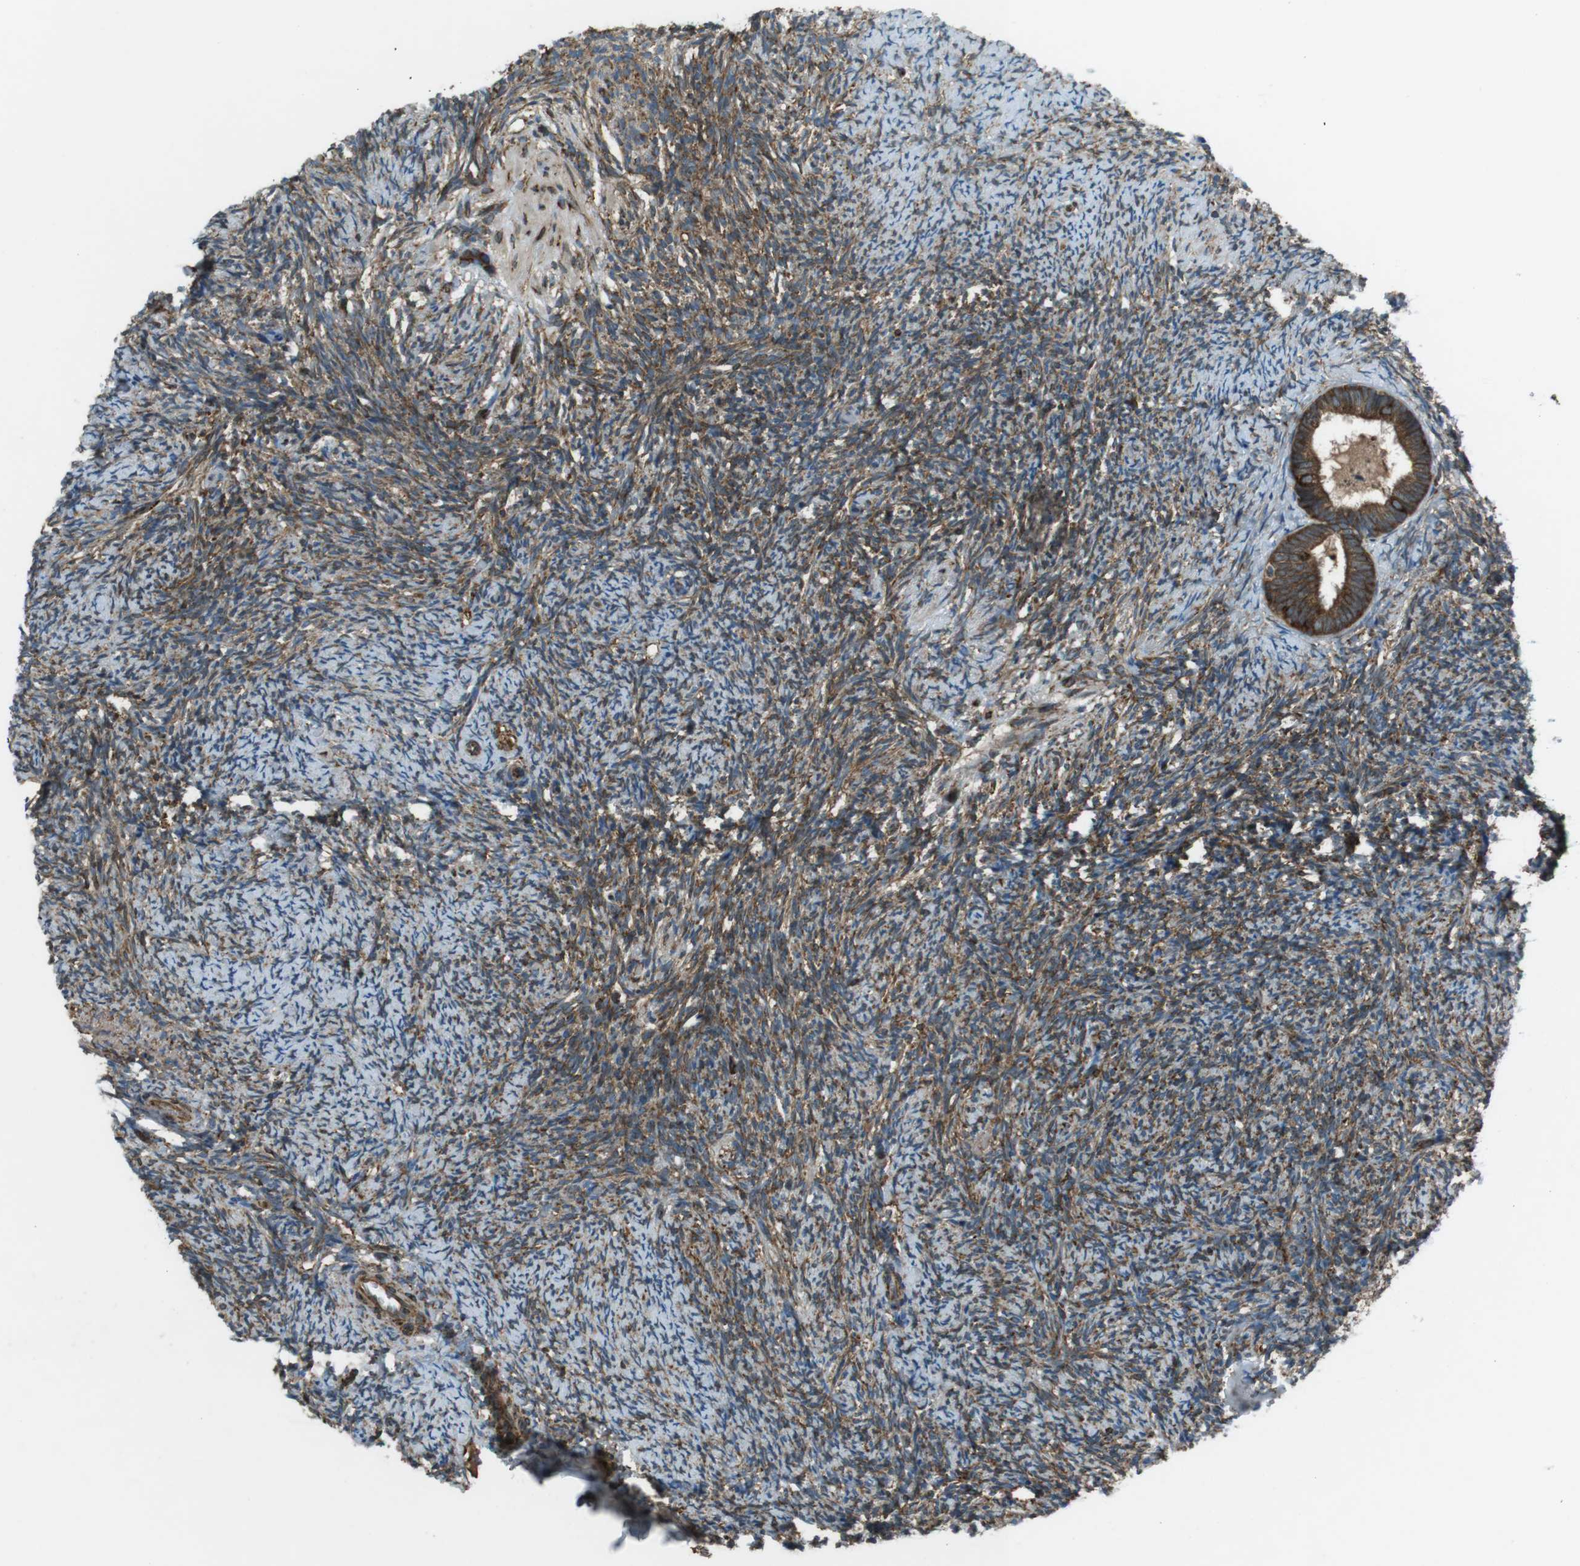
{"staining": {"intensity": "strong", "quantity": ">75%", "location": "cytoplasmic/membranous"}, "tissue": "ovary", "cell_type": "Follicle cells", "image_type": "normal", "snomed": [{"axis": "morphology", "description": "Normal tissue, NOS"}, {"axis": "topography", "description": "Ovary"}], "caption": "Ovary stained with a protein marker demonstrates strong staining in follicle cells.", "gene": "KTN1", "patient": {"sex": "female", "age": 60}}